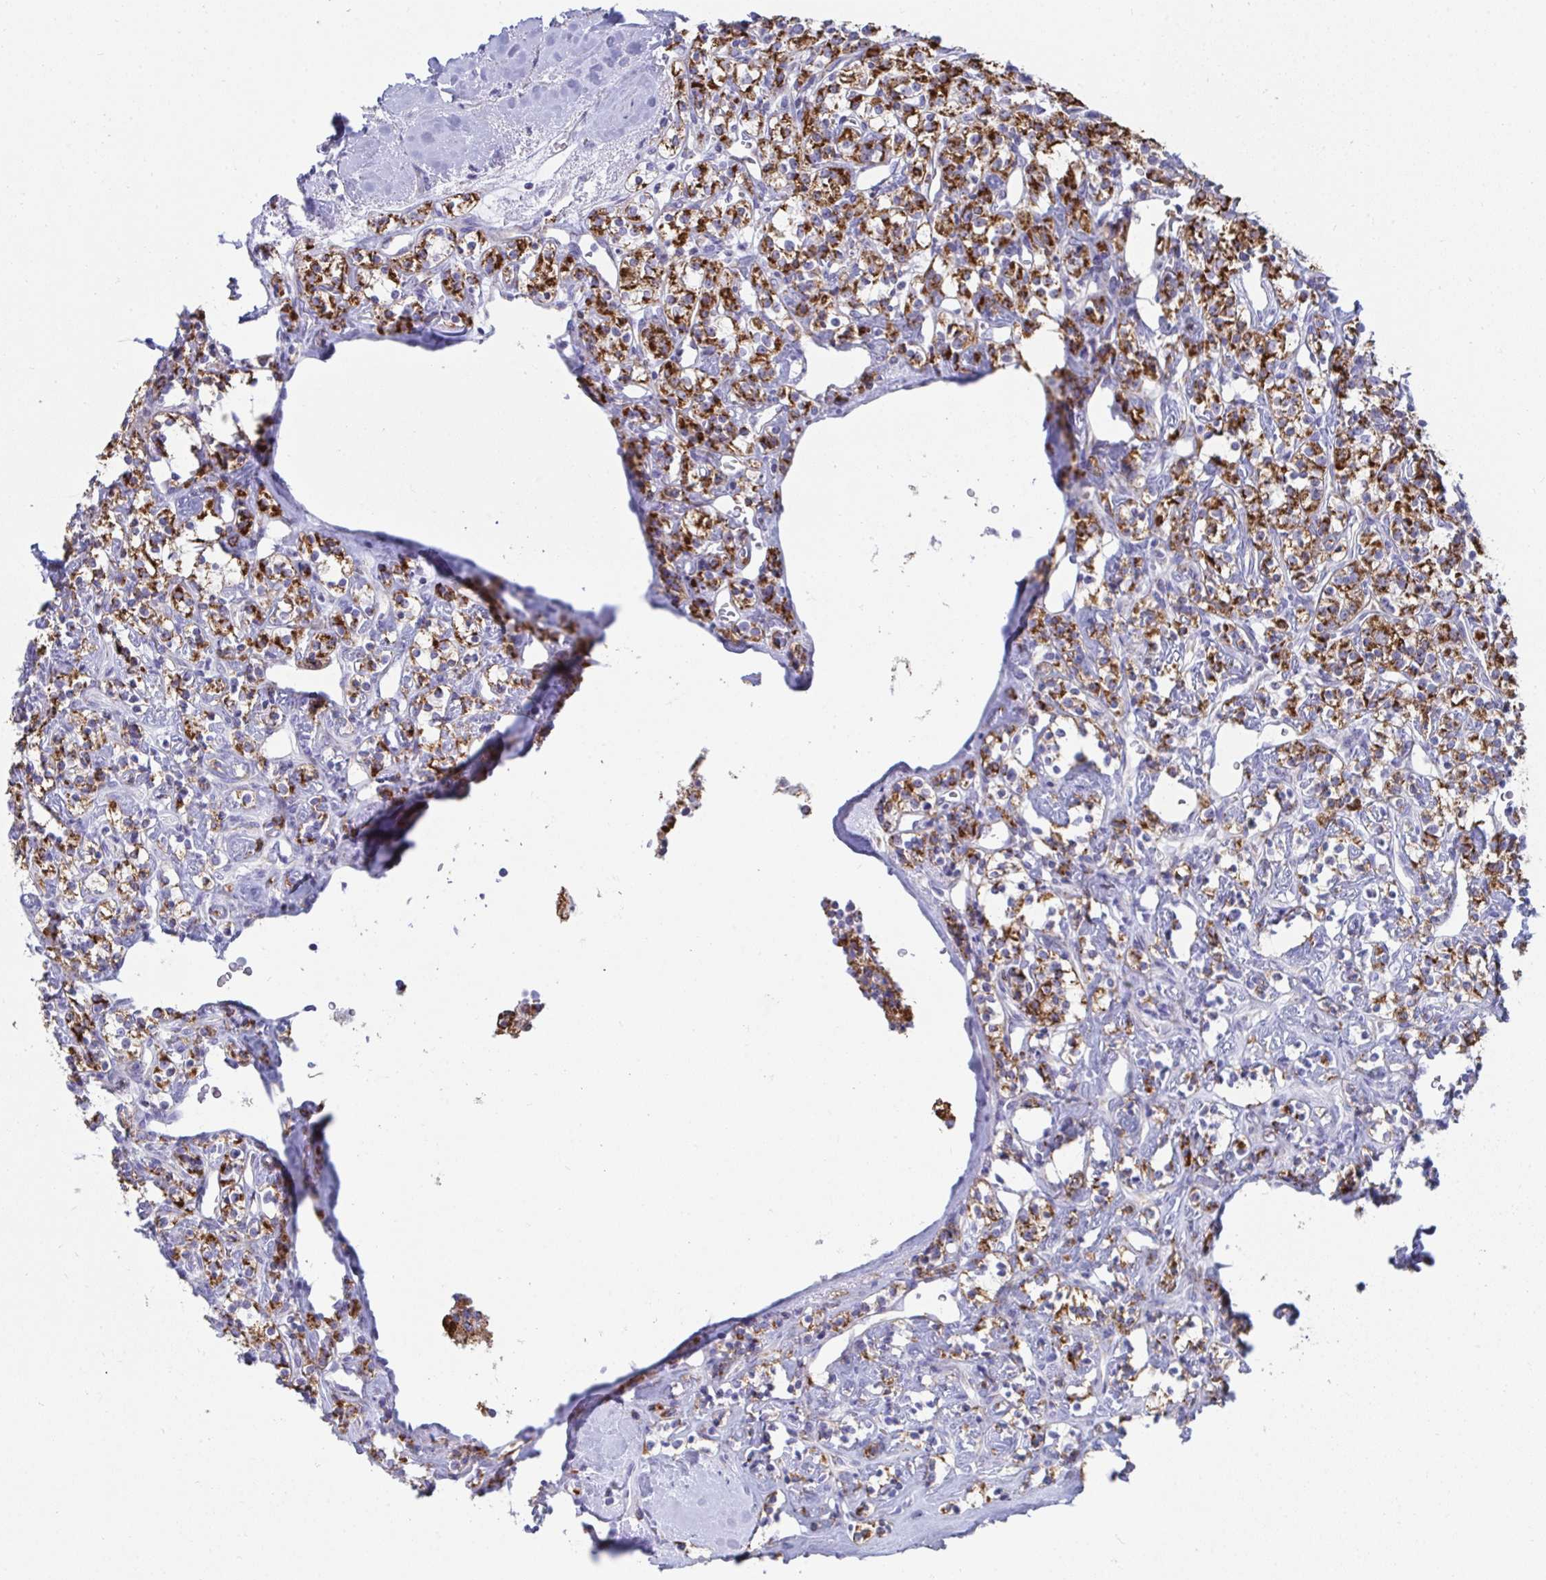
{"staining": {"intensity": "strong", "quantity": ">75%", "location": "cytoplasmic/membranous"}, "tissue": "renal cancer", "cell_type": "Tumor cells", "image_type": "cancer", "snomed": [{"axis": "morphology", "description": "Adenocarcinoma, NOS"}, {"axis": "topography", "description": "Kidney"}], "caption": "Protein staining exhibits strong cytoplasmic/membranous positivity in about >75% of tumor cells in renal cancer.", "gene": "AIFM1", "patient": {"sex": "male", "age": 77}}